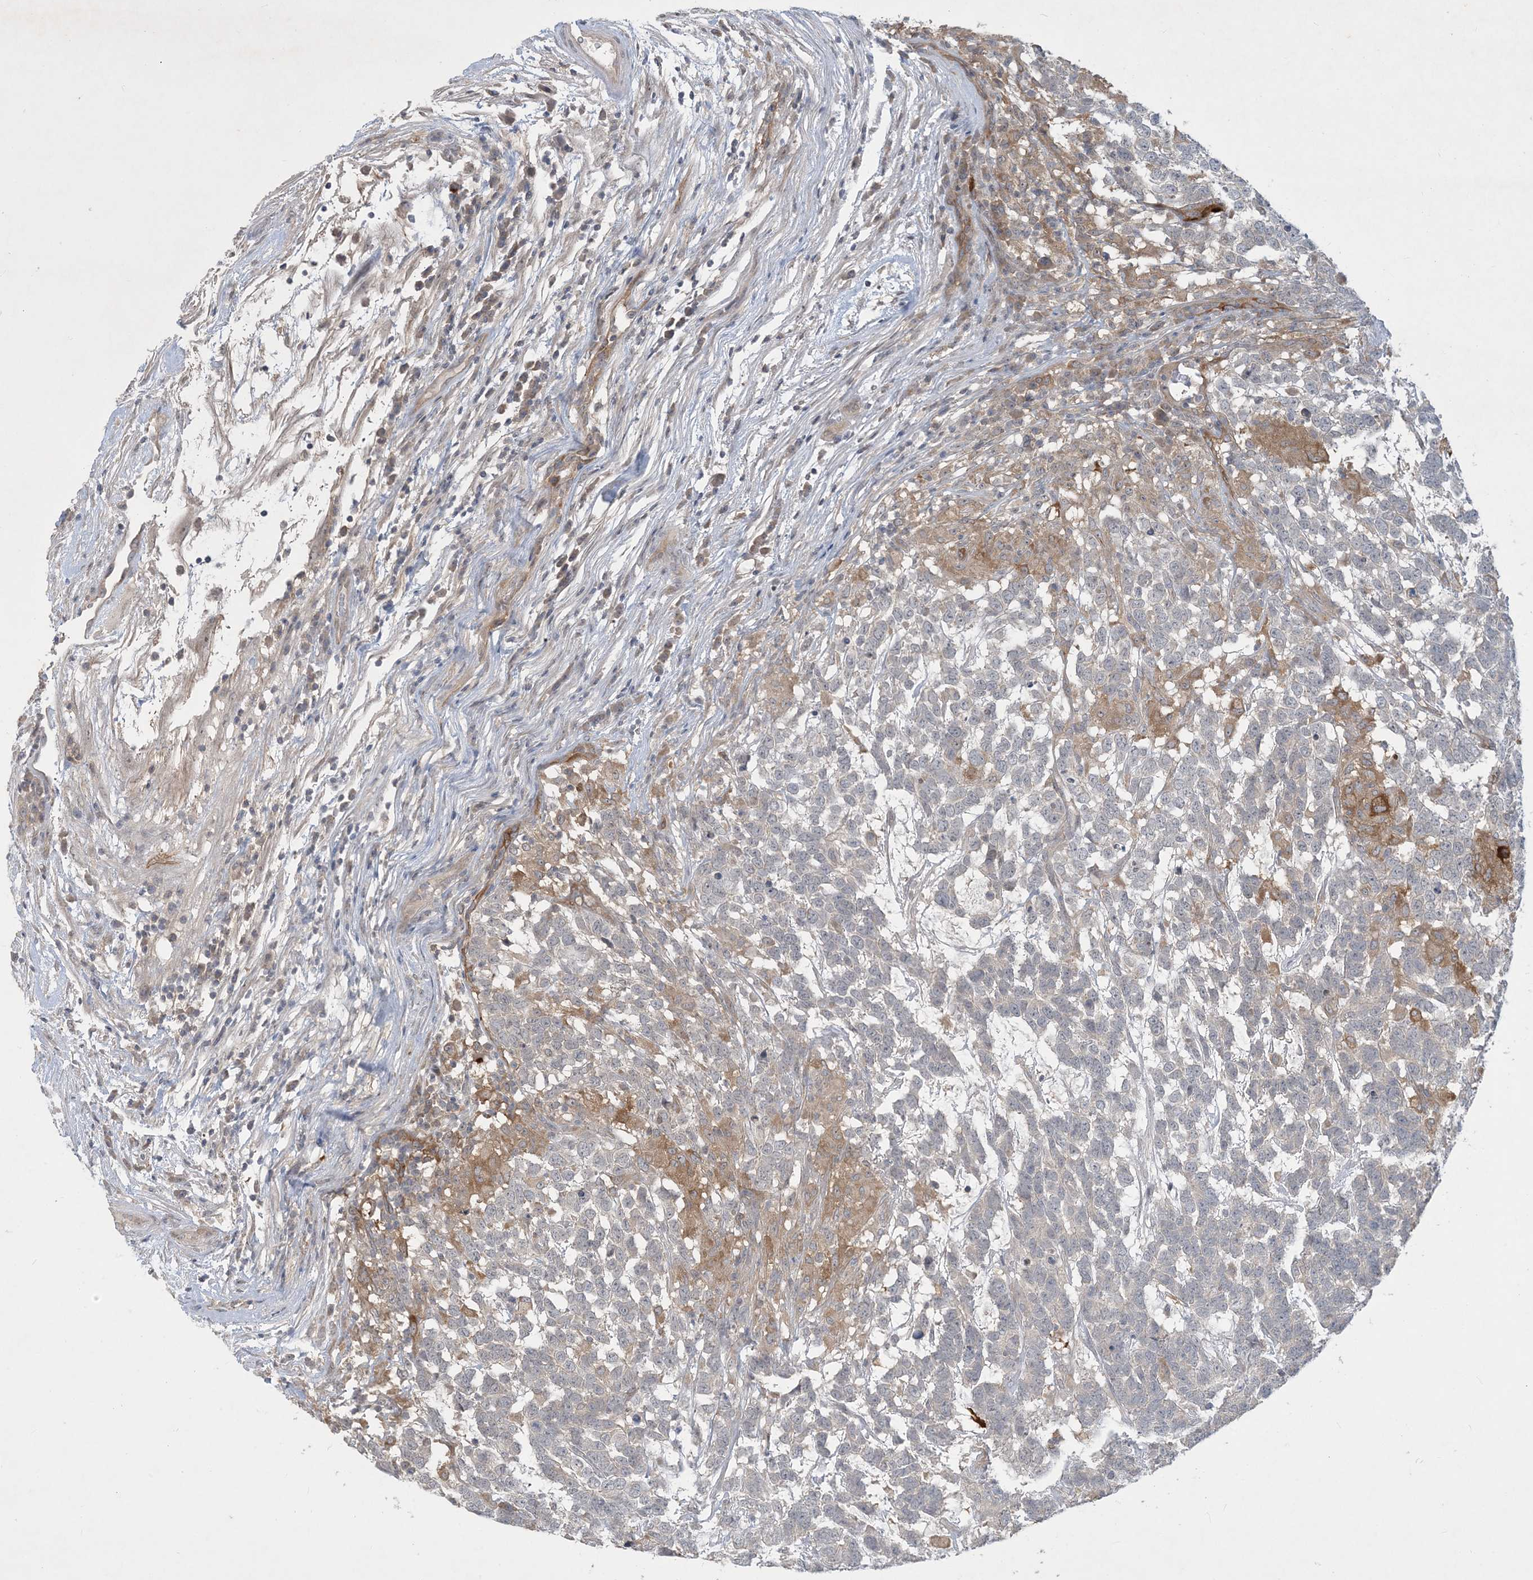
{"staining": {"intensity": "moderate", "quantity": "<25%", "location": "cytoplasmic/membranous"}, "tissue": "testis cancer", "cell_type": "Tumor cells", "image_type": "cancer", "snomed": [{"axis": "morphology", "description": "Carcinoma, Embryonal, NOS"}, {"axis": "topography", "description": "Testis"}], "caption": "DAB immunohistochemical staining of human testis cancer reveals moderate cytoplasmic/membranous protein staining in approximately <25% of tumor cells.", "gene": "CDS1", "patient": {"sex": "male", "age": 26}}